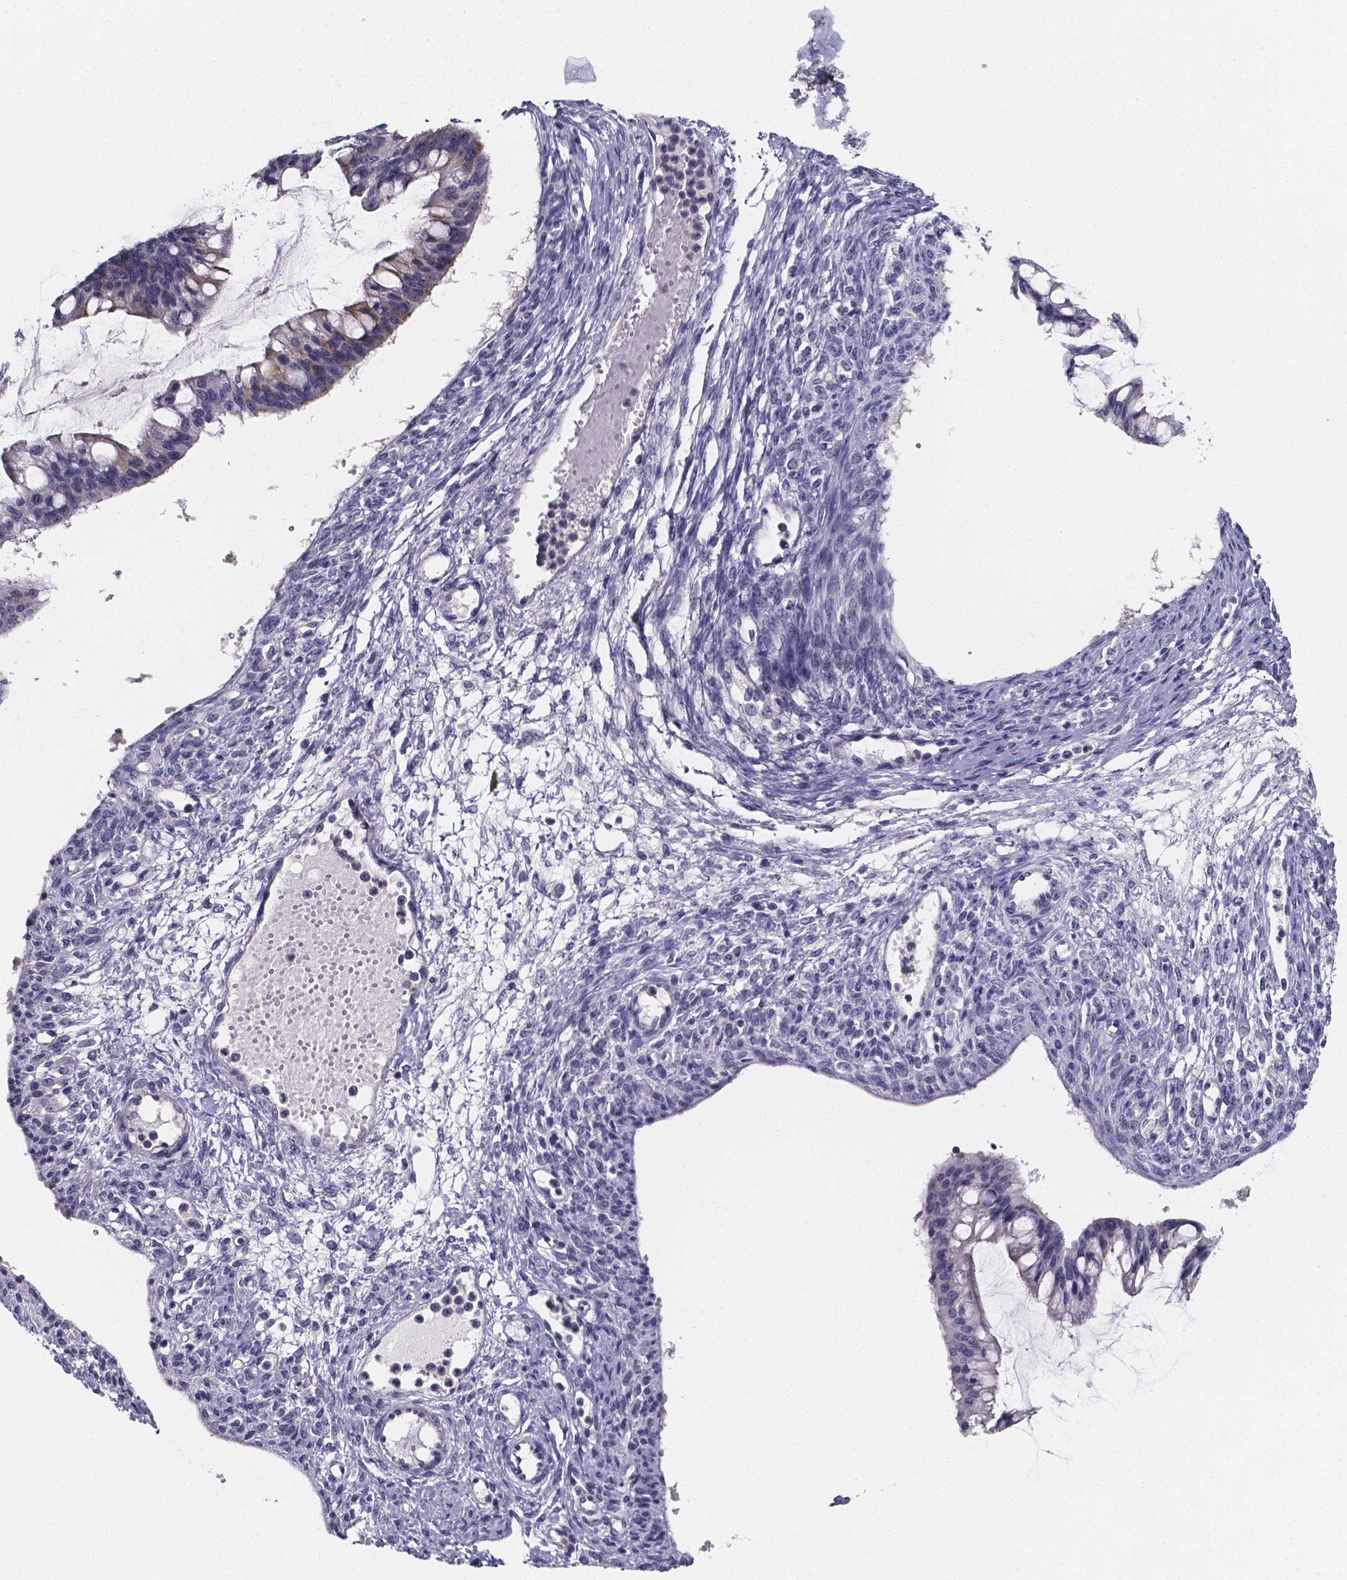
{"staining": {"intensity": "weak", "quantity": "<25%", "location": "cytoplasmic/membranous"}, "tissue": "ovarian cancer", "cell_type": "Tumor cells", "image_type": "cancer", "snomed": [{"axis": "morphology", "description": "Cystadenocarcinoma, mucinous, NOS"}, {"axis": "topography", "description": "Ovary"}], "caption": "Immunohistochemistry photomicrograph of neoplastic tissue: ovarian cancer stained with DAB demonstrates no significant protein expression in tumor cells. (DAB (3,3'-diaminobenzidine) immunohistochemistry with hematoxylin counter stain).", "gene": "IZUMO1", "patient": {"sex": "female", "age": 73}}